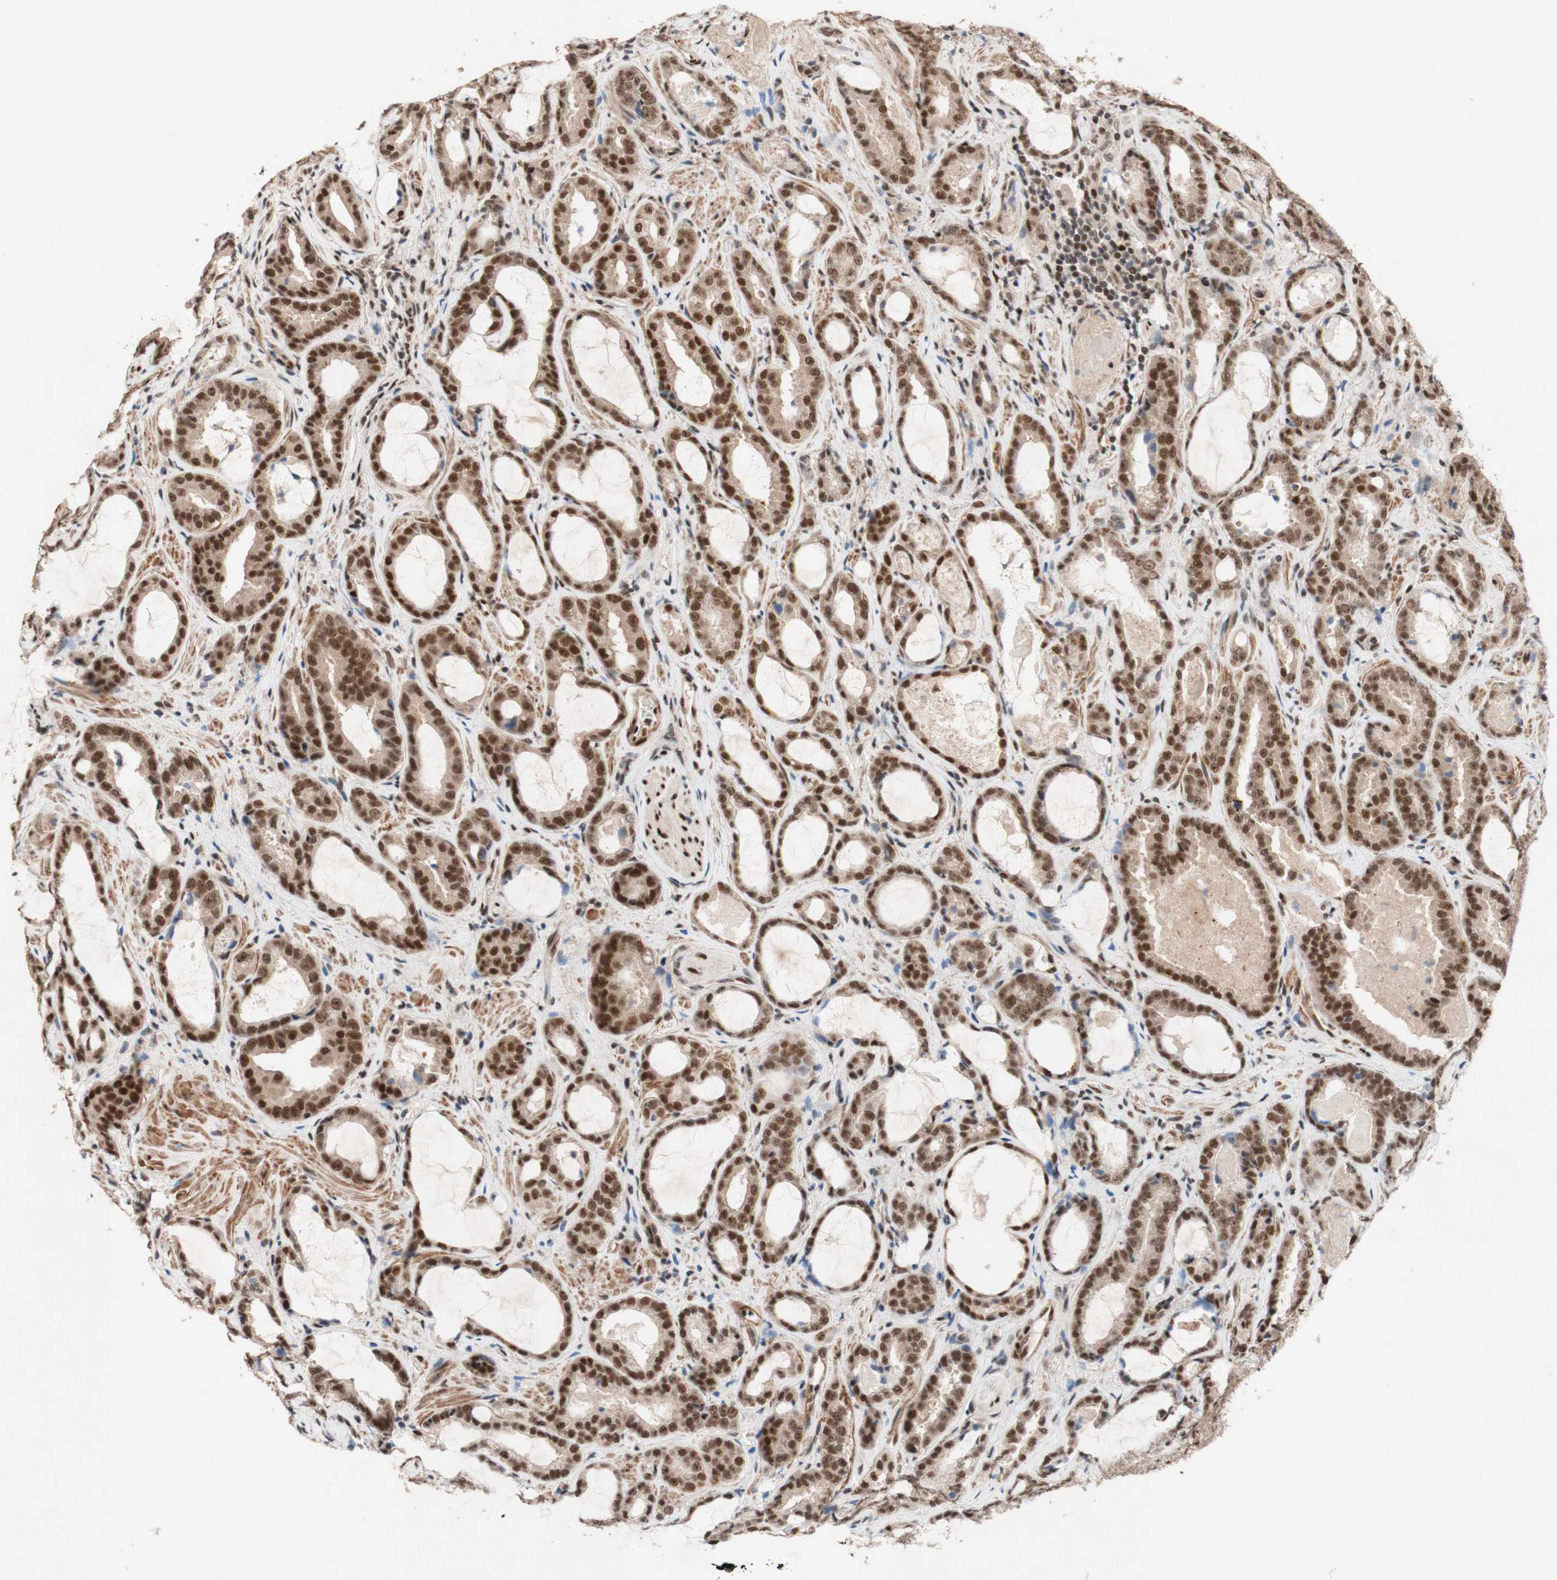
{"staining": {"intensity": "moderate", "quantity": ">75%", "location": "nuclear"}, "tissue": "prostate cancer", "cell_type": "Tumor cells", "image_type": "cancer", "snomed": [{"axis": "morphology", "description": "Adenocarcinoma, Low grade"}, {"axis": "topography", "description": "Prostate"}], "caption": "IHC of human prostate adenocarcinoma (low-grade) displays medium levels of moderate nuclear positivity in approximately >75% of tumor cells. Nuclei are stained in blue.", "gene": "TLE1", "patient": {"sex": "male", "age": 60}}